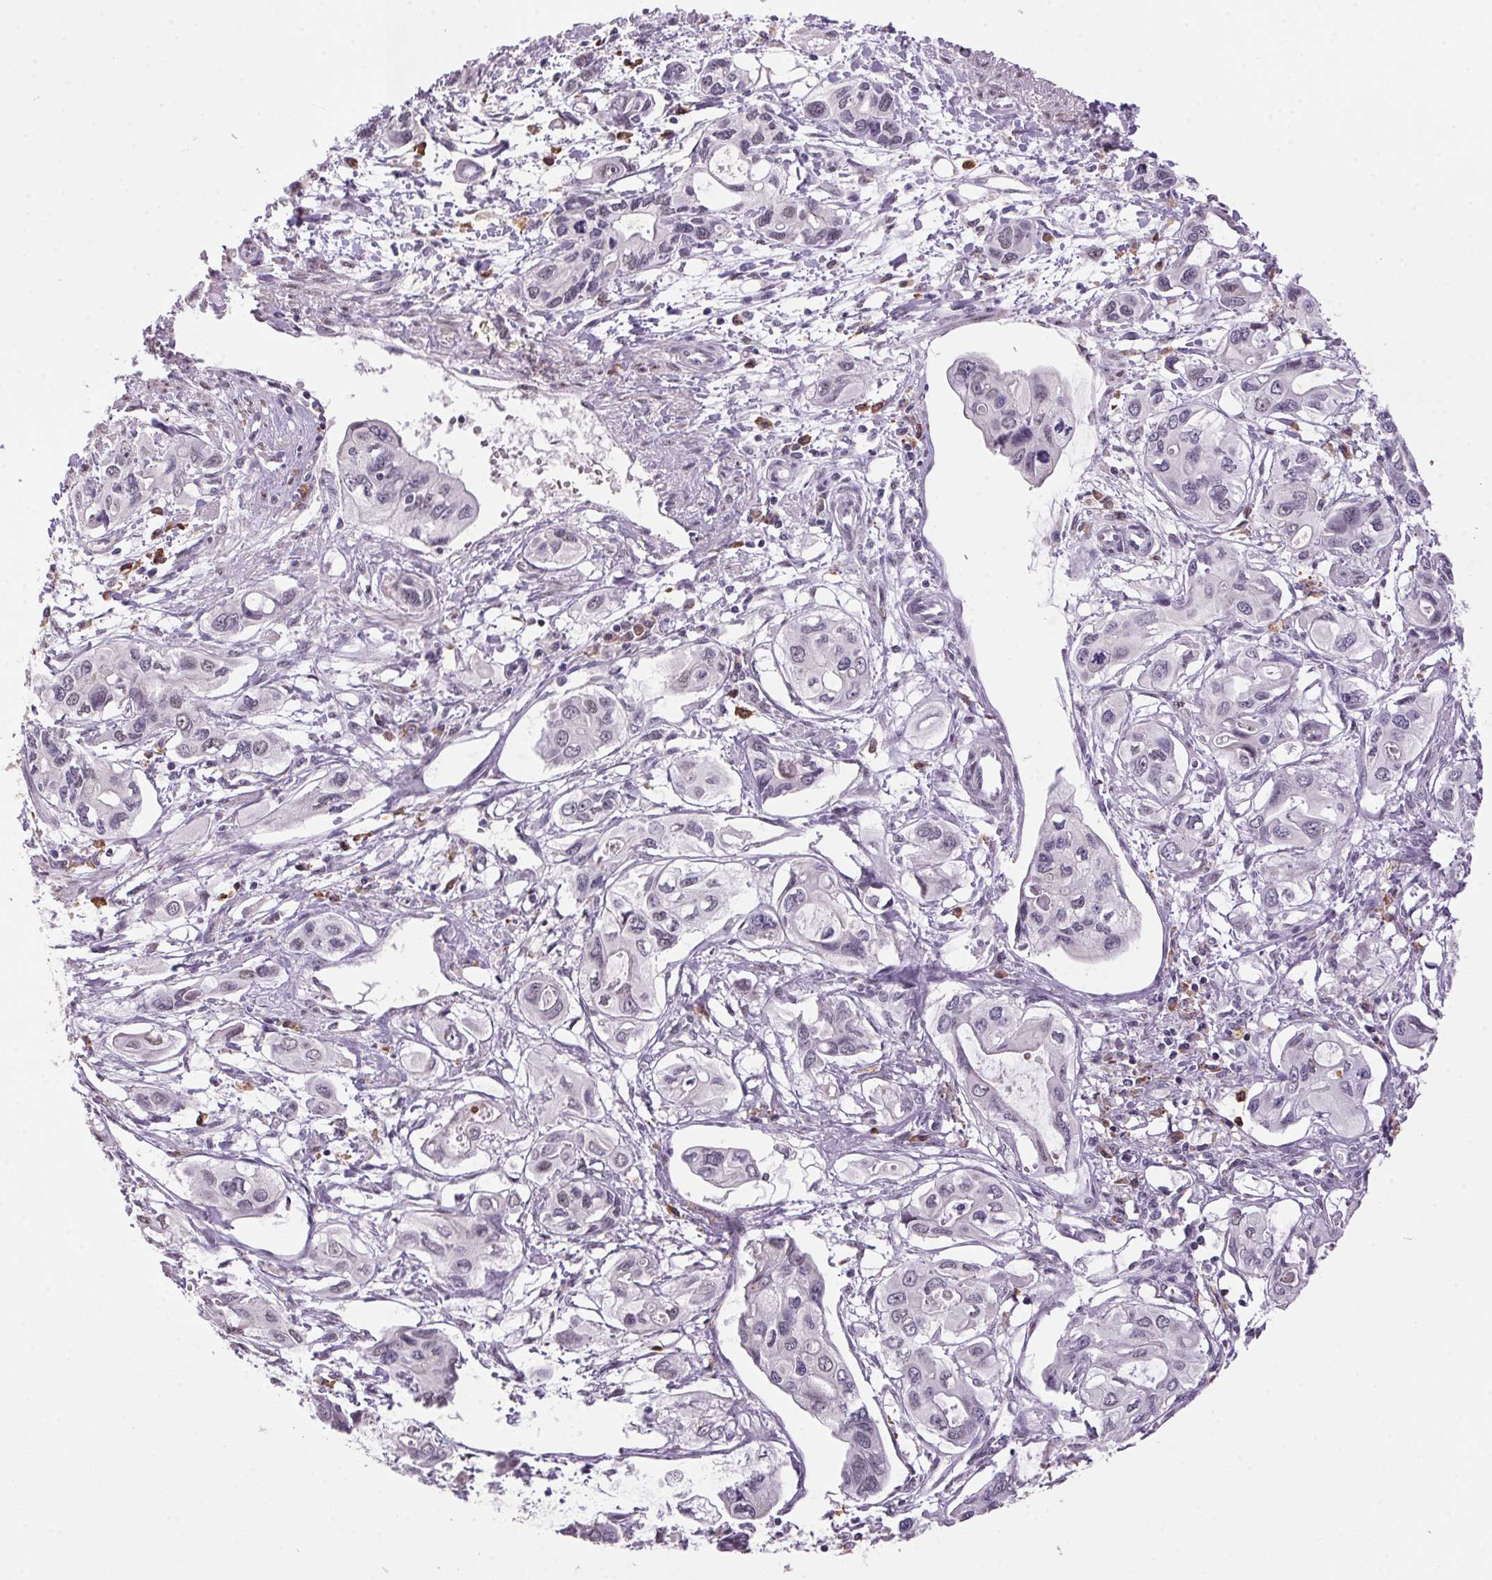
{"staining": {"intensity": "weak", "quantity": "<25%", "location": "nuclear"}, "tissue": "pancreatic cancer", "cell_type": "Tumor cells", "image_type": "cancer", "snomed": [{"axis": "morphology", "description": "Adenocarcinoma, NOS"}, {"axis": "topography", "description": "Pancreas"}], "caption": "This is an IHC histopathology image of pancreatic adenocarcinoma. There is no expression in tumor cells.", "gene": "ZBTB4", "patient": {"sex": "male", "age": 60}}